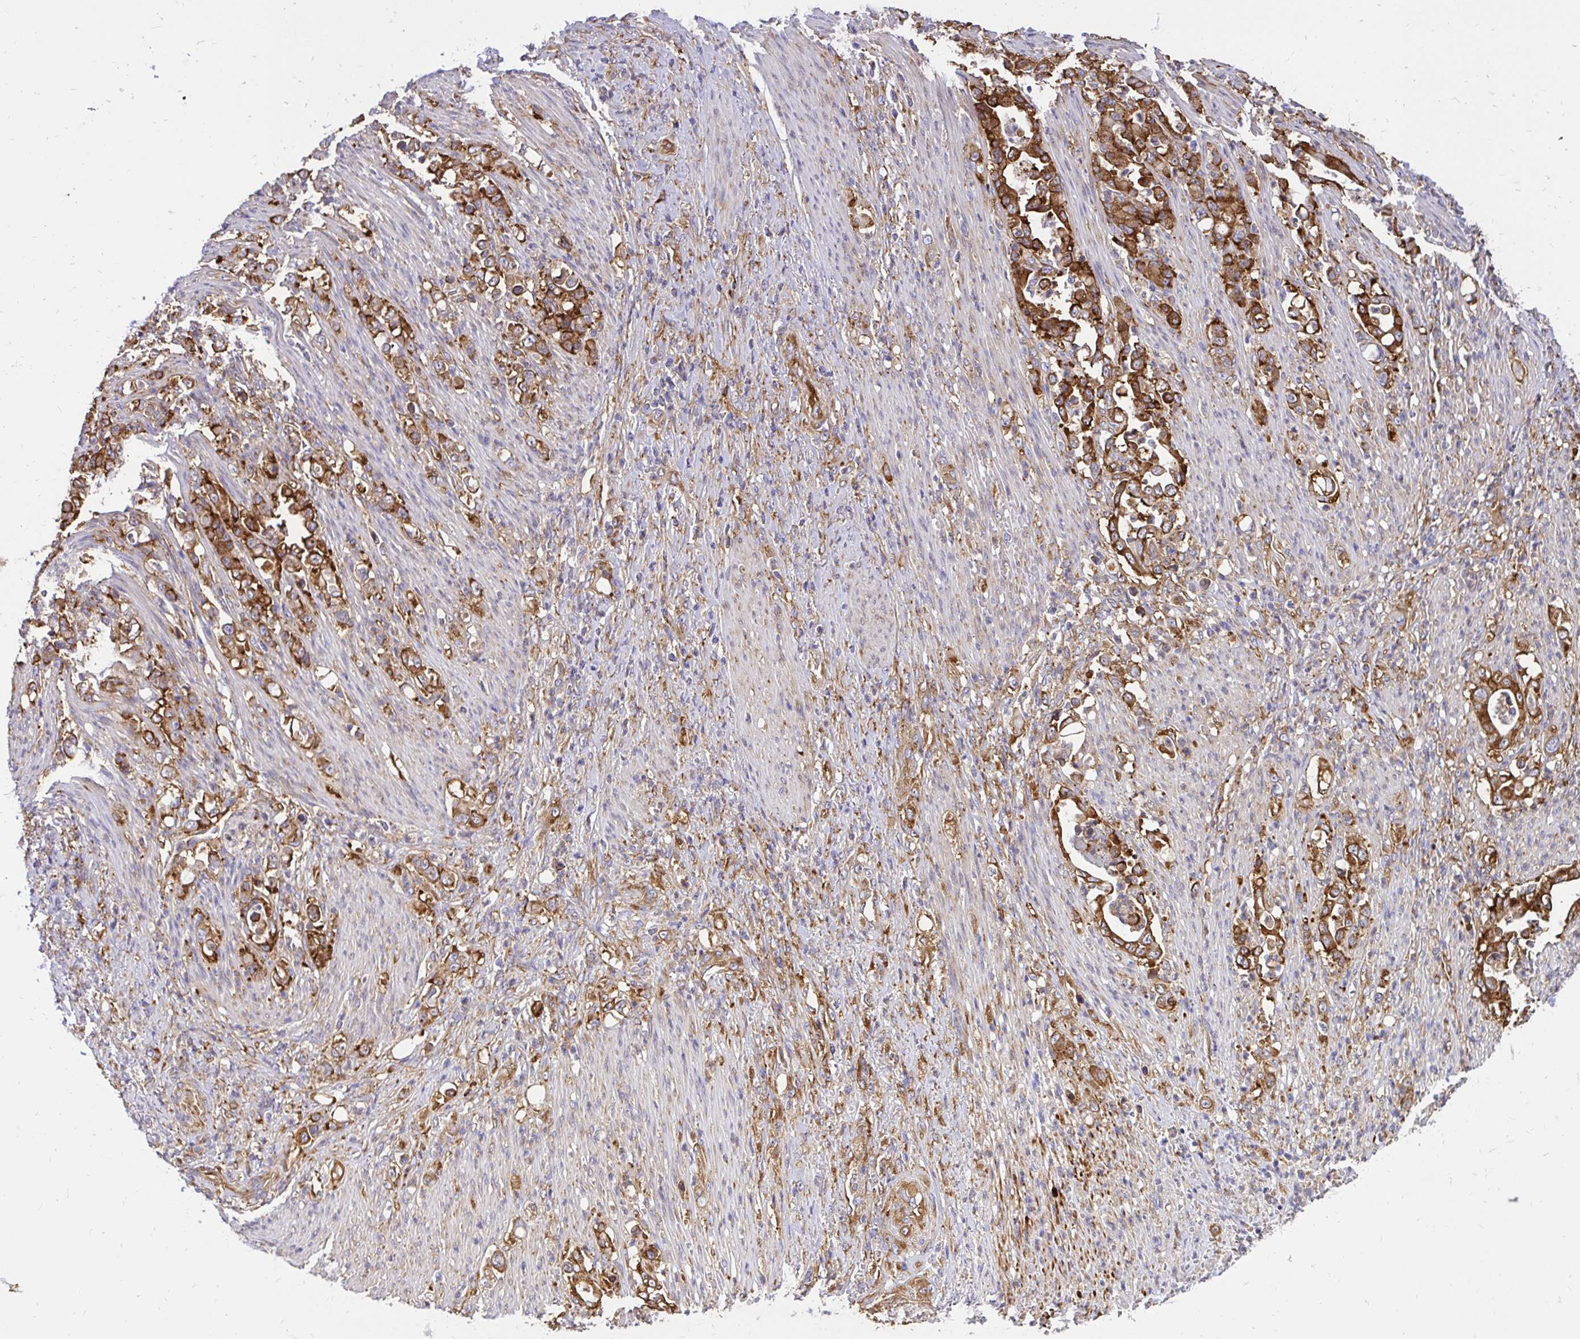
{"staining": {"intensity": "strong", "quantity": ">75%", "location": "cytoplasmic/membranous"}, "tissue": "stomach cancer", "cell_type": "Tumor cells", "image_type": "cancer", "snomed": [{"axis": "morphology", "description": "Normal tissue, NOS"}, {"axis": "morphology", "description": "Adenocarcinoma, NOS"}, {"axis": "topography", "description": "Stomach"}], "caption": "Stomach cancer was stained to show a protein in brown. There is high levels of strong cytoplasmic/membranous positivity in approximately >75% of tumor cells.", "gene": "ABCB10", "patient": {"sex": "female", "age": 79}}